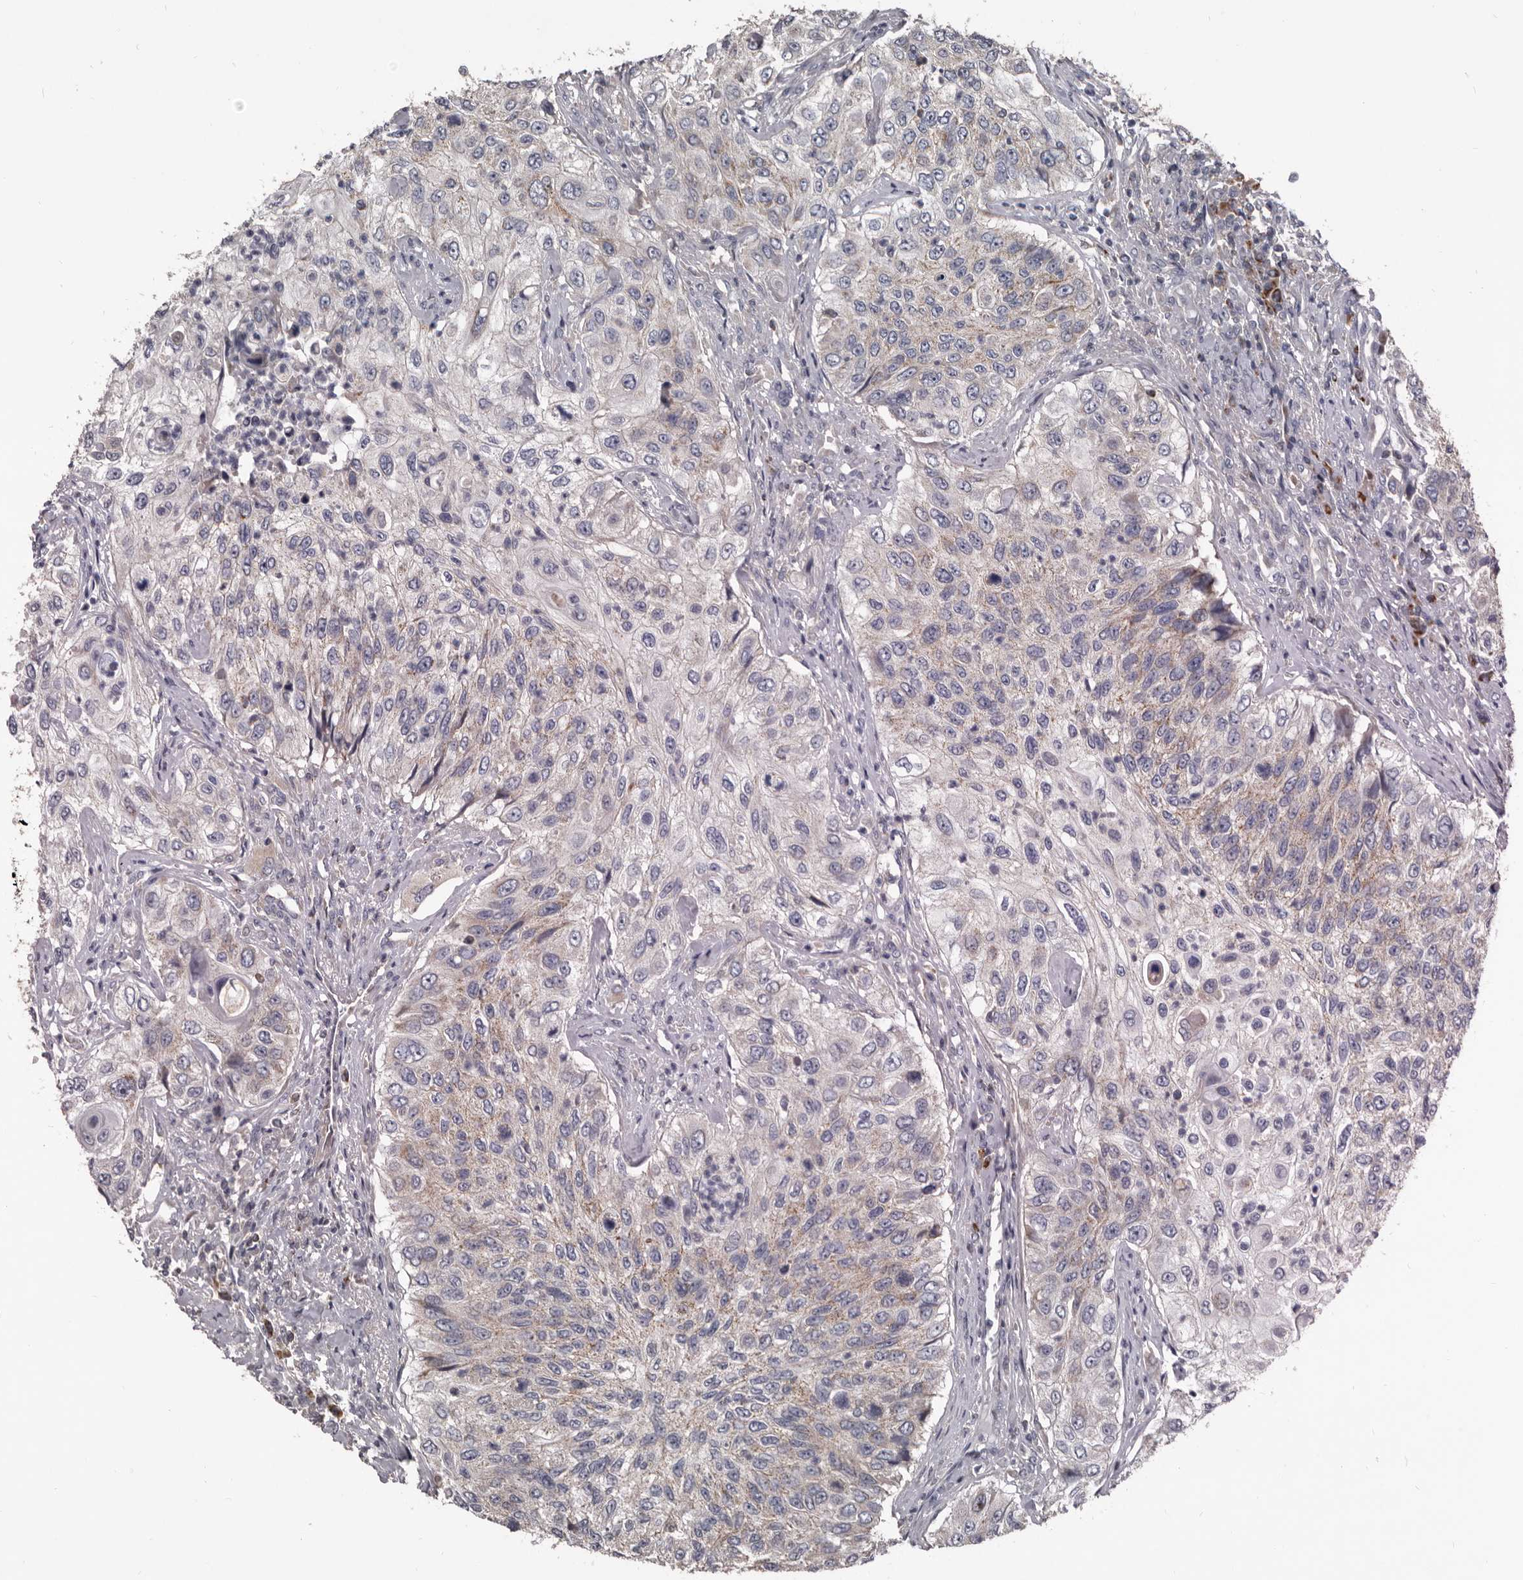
{"staining": {"intensity": "weak", "quantity": "25%-75%", "location": "cytoplasmic/membranous"}, "tissue": "urothelial cancer", "cell_type": "Tumor cells", "image_type": "cancer", "snomed": [{"axis": "morphology", "description": "Urothelial carcinoma, High grade"}, {"axis": "topography", "description": "Urinary bladder"}], "caption": "Human urothelial cancer stained for a protein (brown) displays weak cytoplasmic/membranous positive expression in approximately 25%-75% of tumor cells.", "gene": "ALDH5A1", "patient": {"sex": "female", "age": 60}}